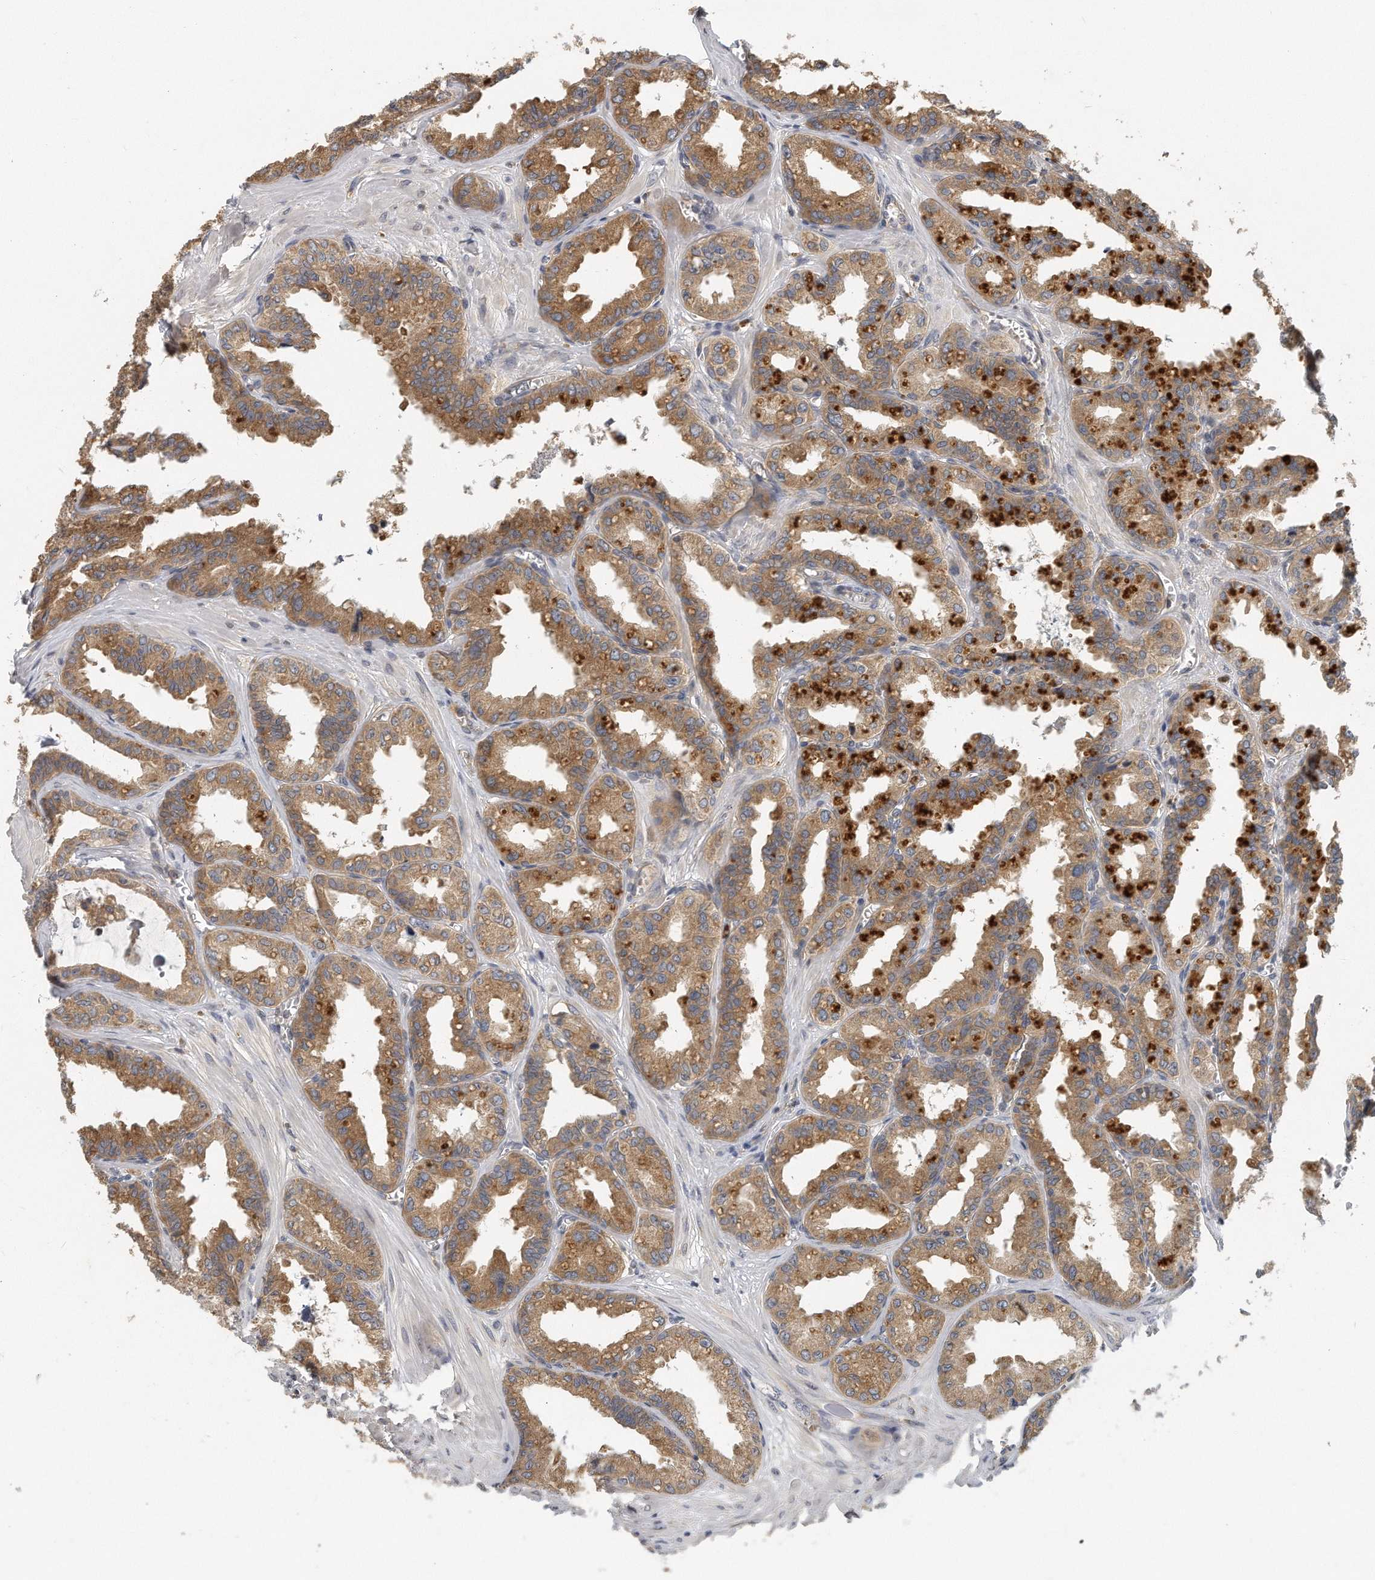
{"staining": {"intensity": "moderate", "quantity": ">75%", "location": "cytoplasmic/membranous"}, "tissue": "seminal vesicle", "cell_type": "Glandular cells", "image_type": "normal", "snomed": [{"axis": "morphology", "description": "Normal tissue, NOS"}, {"axis": "topography", "description": "Prostate"}, {"axis": "topography", "description": "Seminal veicle"}], "caption": "Brown immunohistochemical staining in benign seminal vesicle reveals moderate cytoplasmic/membranous staining in about >75% of glandular cells.", "gene": "EIF3I", "patient": {"sex": "male", "age": 51}}